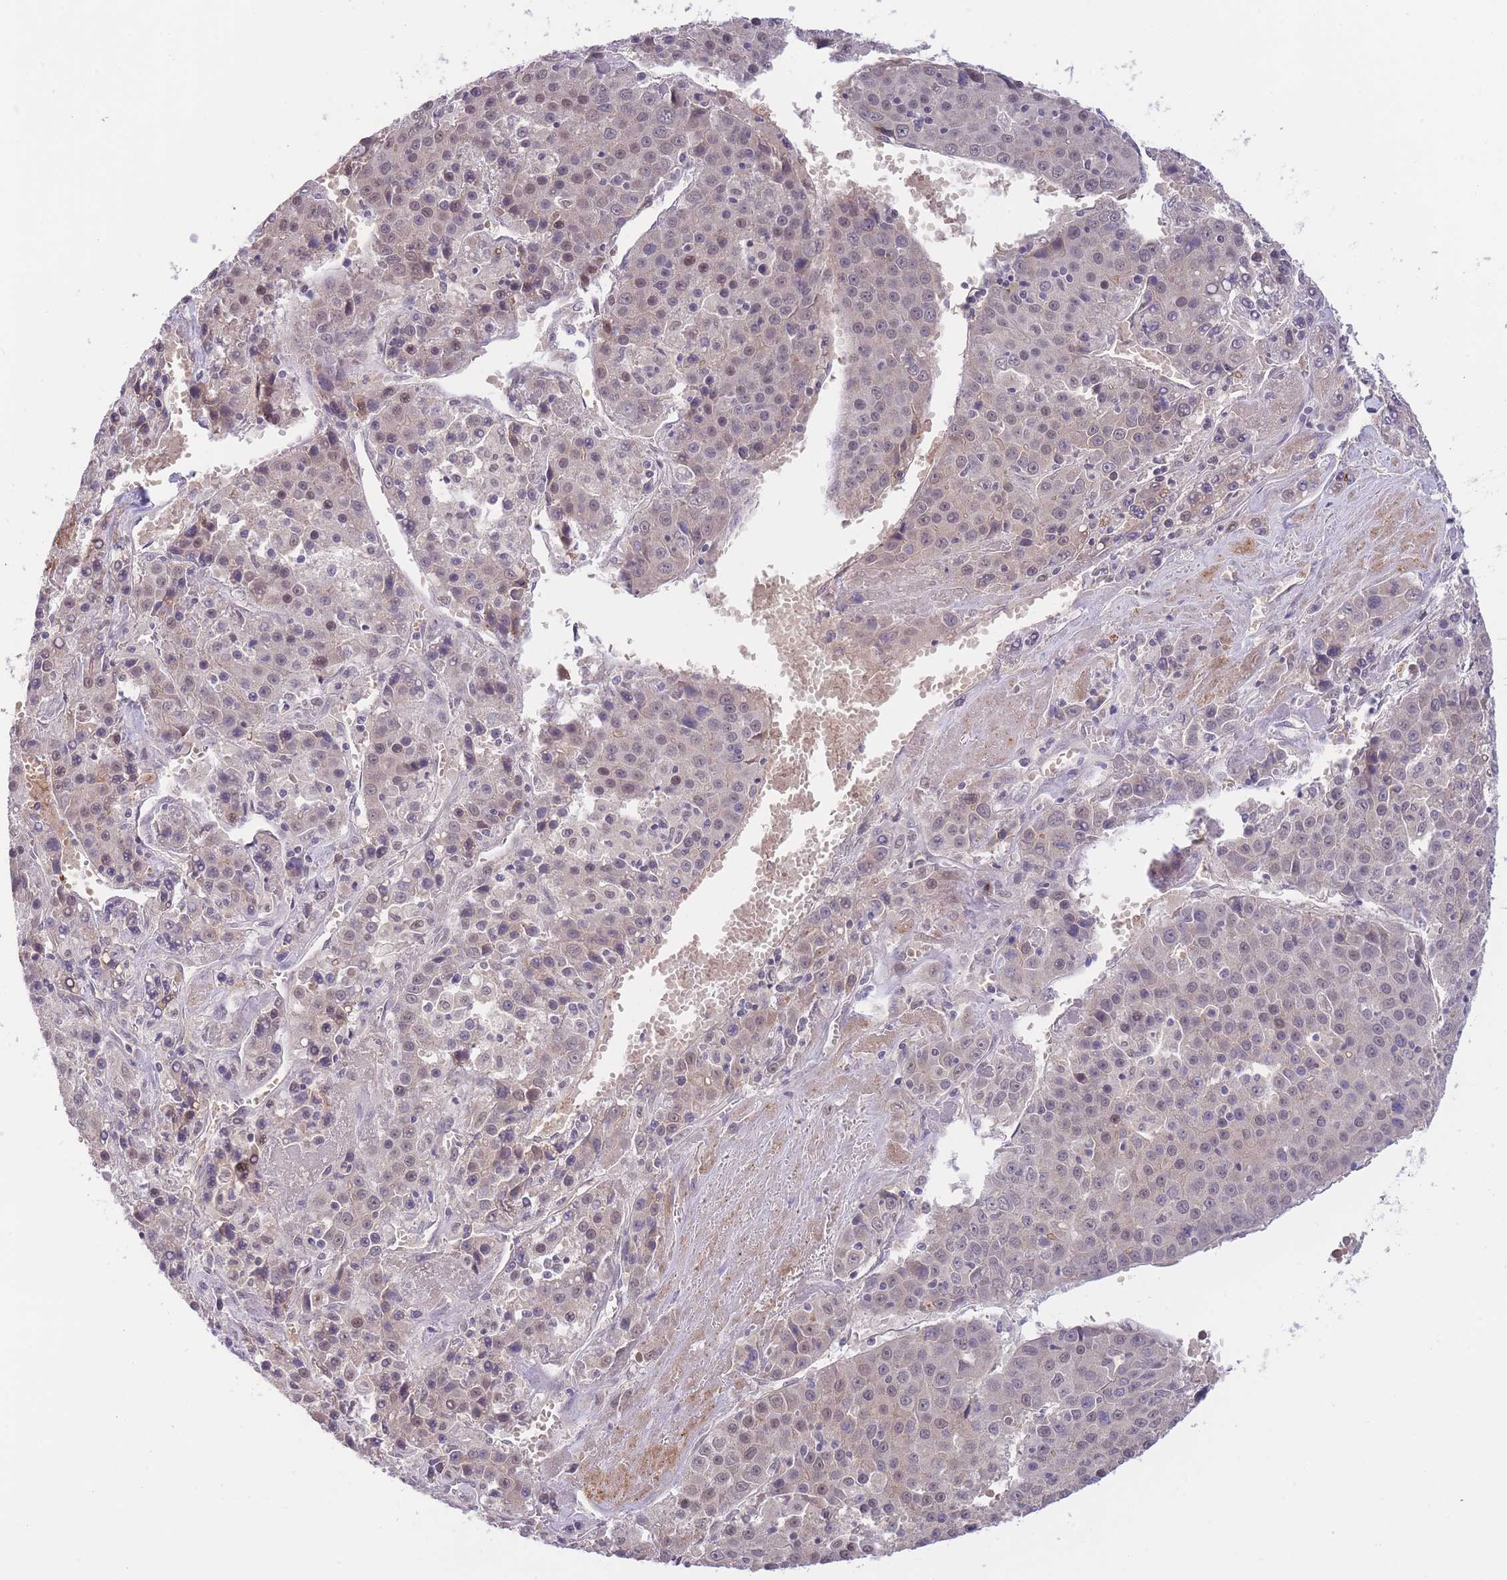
{"staining": {"intensity": "weak", "quantity": "25%-75%", "location": "nuclear"}, "tissue": "liver cancer", "cell_type": "Tumor cells", "image_type": "cancer", "snomed": [{"axis": "morphology", "description": "Carcinoma, Hepatocellular, NOS"}, {"axis": "topography", "description": "Liver"}], "caption": "Immunohistochemical staining of liver cancer exhibits low levels of weak nuclear expression in approximately 25%-75% of tumor cells.", "gene": "GOLGA6L25", "patient": {"sex": "female", "age": 53}}